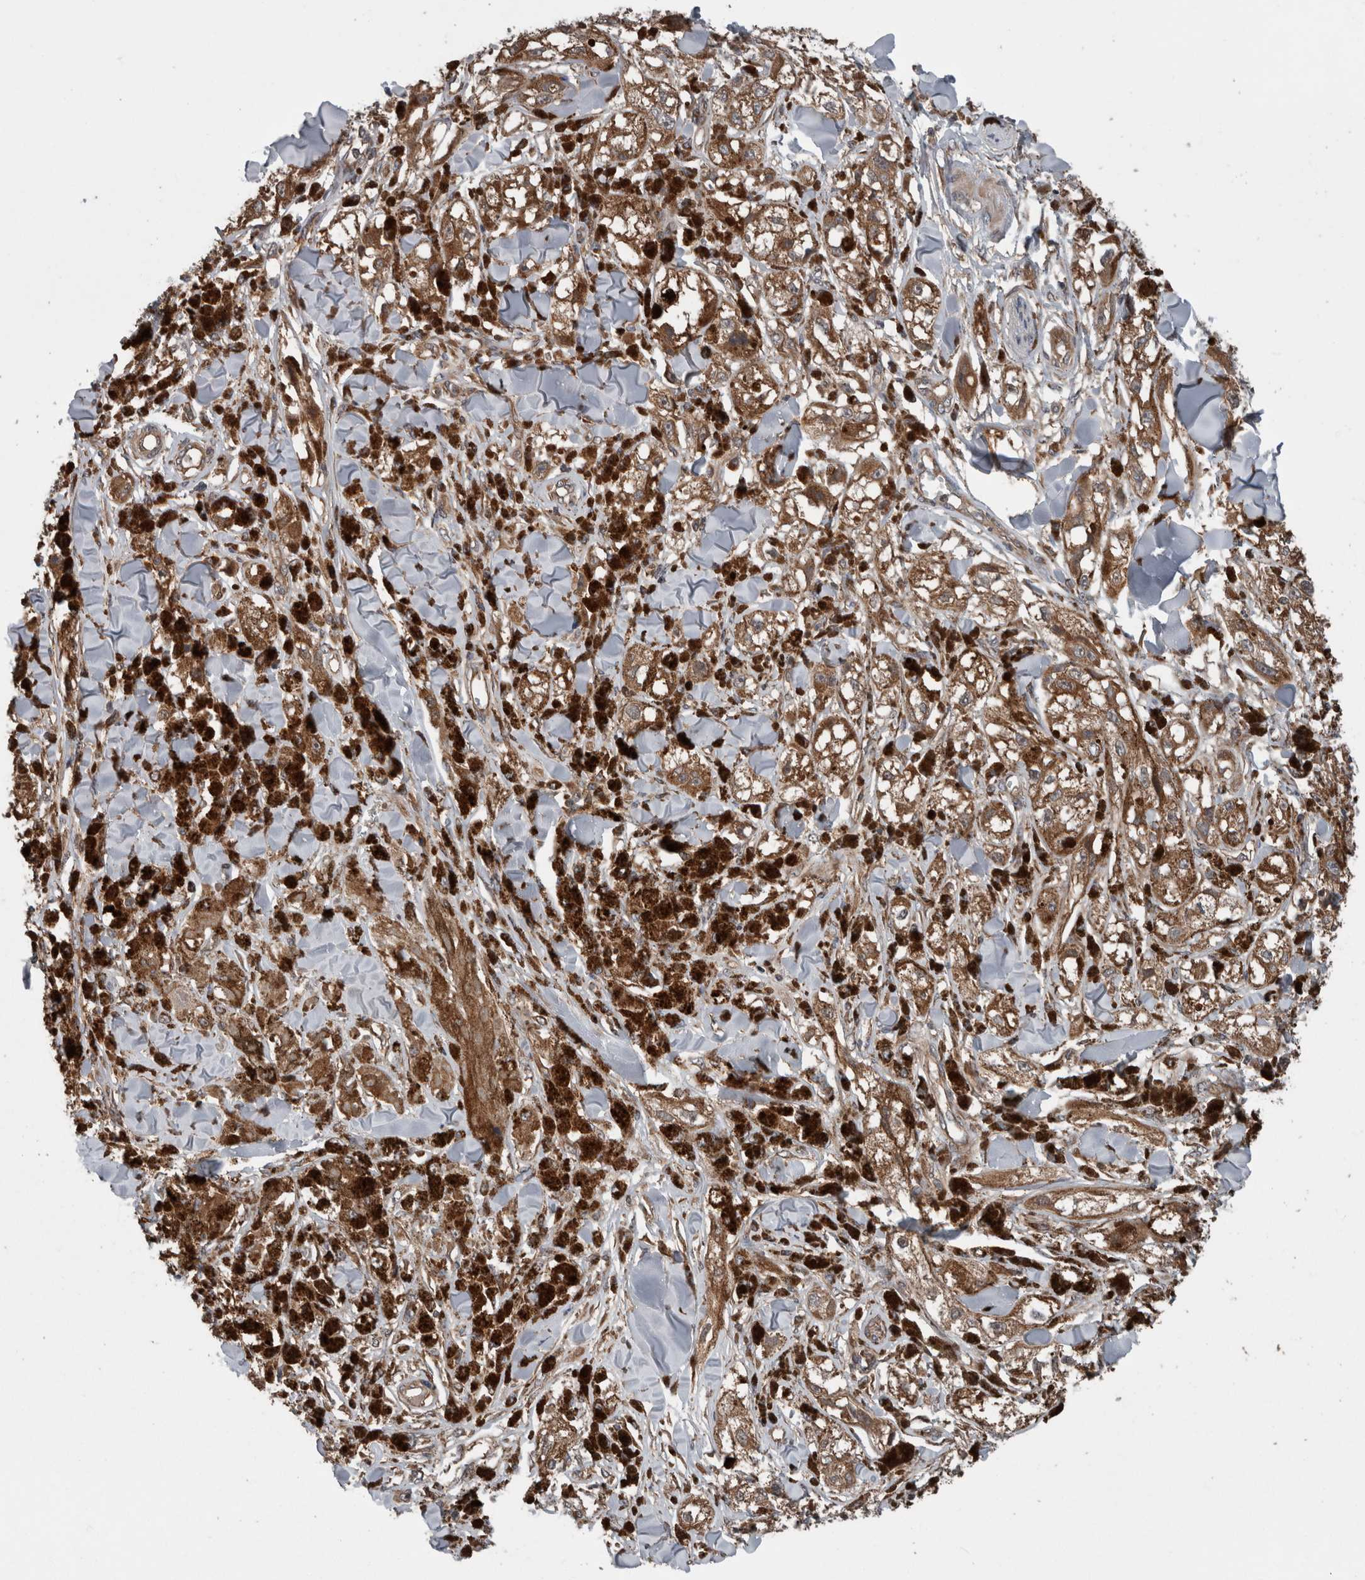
{"staining": {"intensity": "moderate", "quantity": ">75%", "location": "cytoplasmic/membranous"}, "tissue": "melanoma", "cell_type": "Tumor cells", "image_type": "cancer", "snomed": [{"axis": "morphology", "description": "Malignant melanoma, NOS"}, {"axis": "topography", "description": "Skin"}], "caption": "Melanoma was stained to show a protein in brown. There is medium levels of moderate cytoplasmic/membranous staining in approximately >75% of tumor cells.", "gene": "RIOK3", "patient": {"sex": "male", "age": 88}}